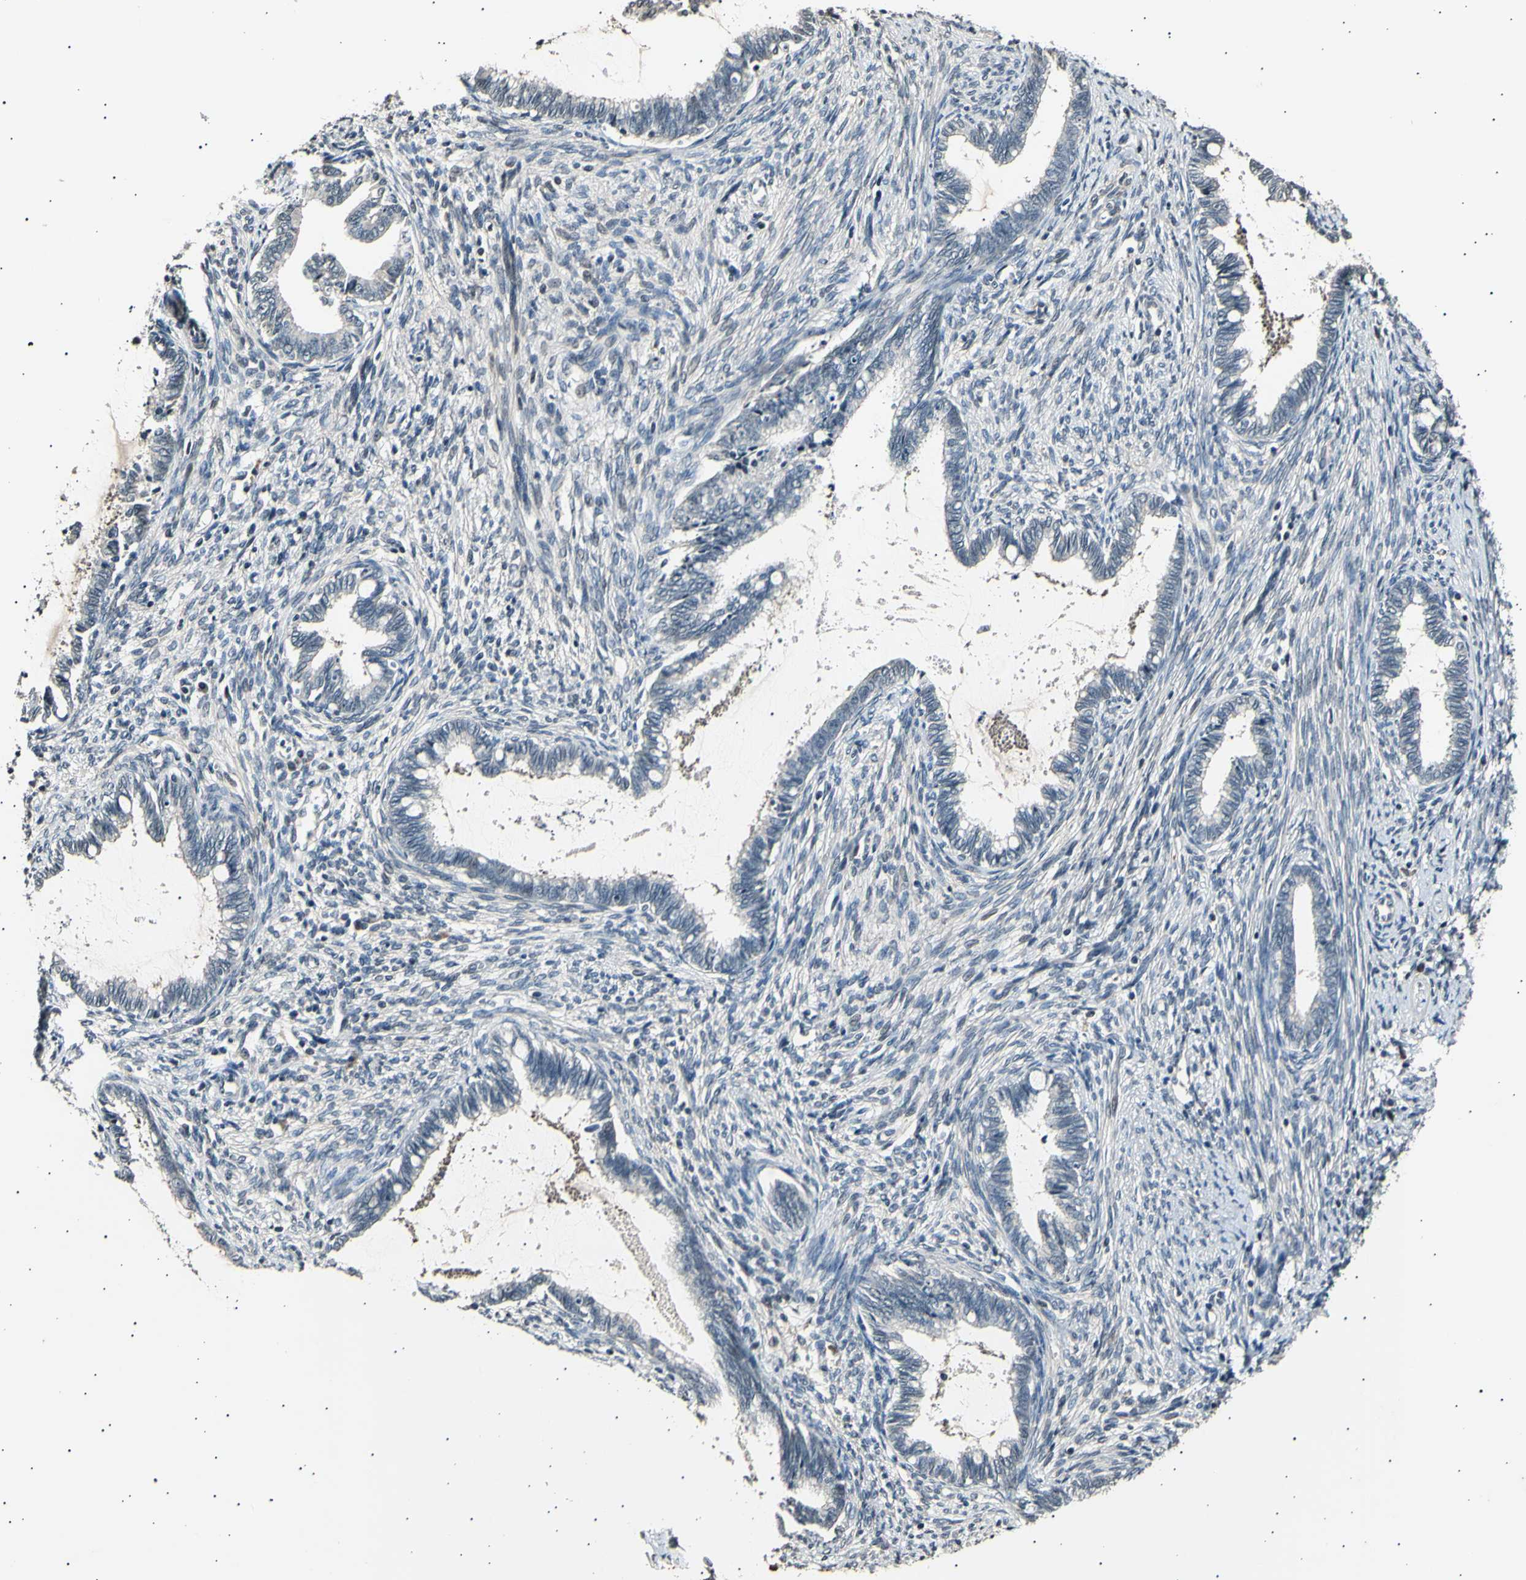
{"staining": {"intensity": "negative", "quantity": "none", "location": "none"}, "tissue": "cervical cancer", "cell_type": "Tumor cells", "image_type": "cancer", "snomed": [{"axis": "morphology", "description": "Adenocarcinoma, NOS"}, {"axis": "topography", "description": "Cervix"}], "caption": "DAB immunohistochemical staining of human cervical cancer (adenocarcinoma) shows no significant staining in tumor cells.", "gene": "AK1", "patient": {"sex": "female", "age": 44}}